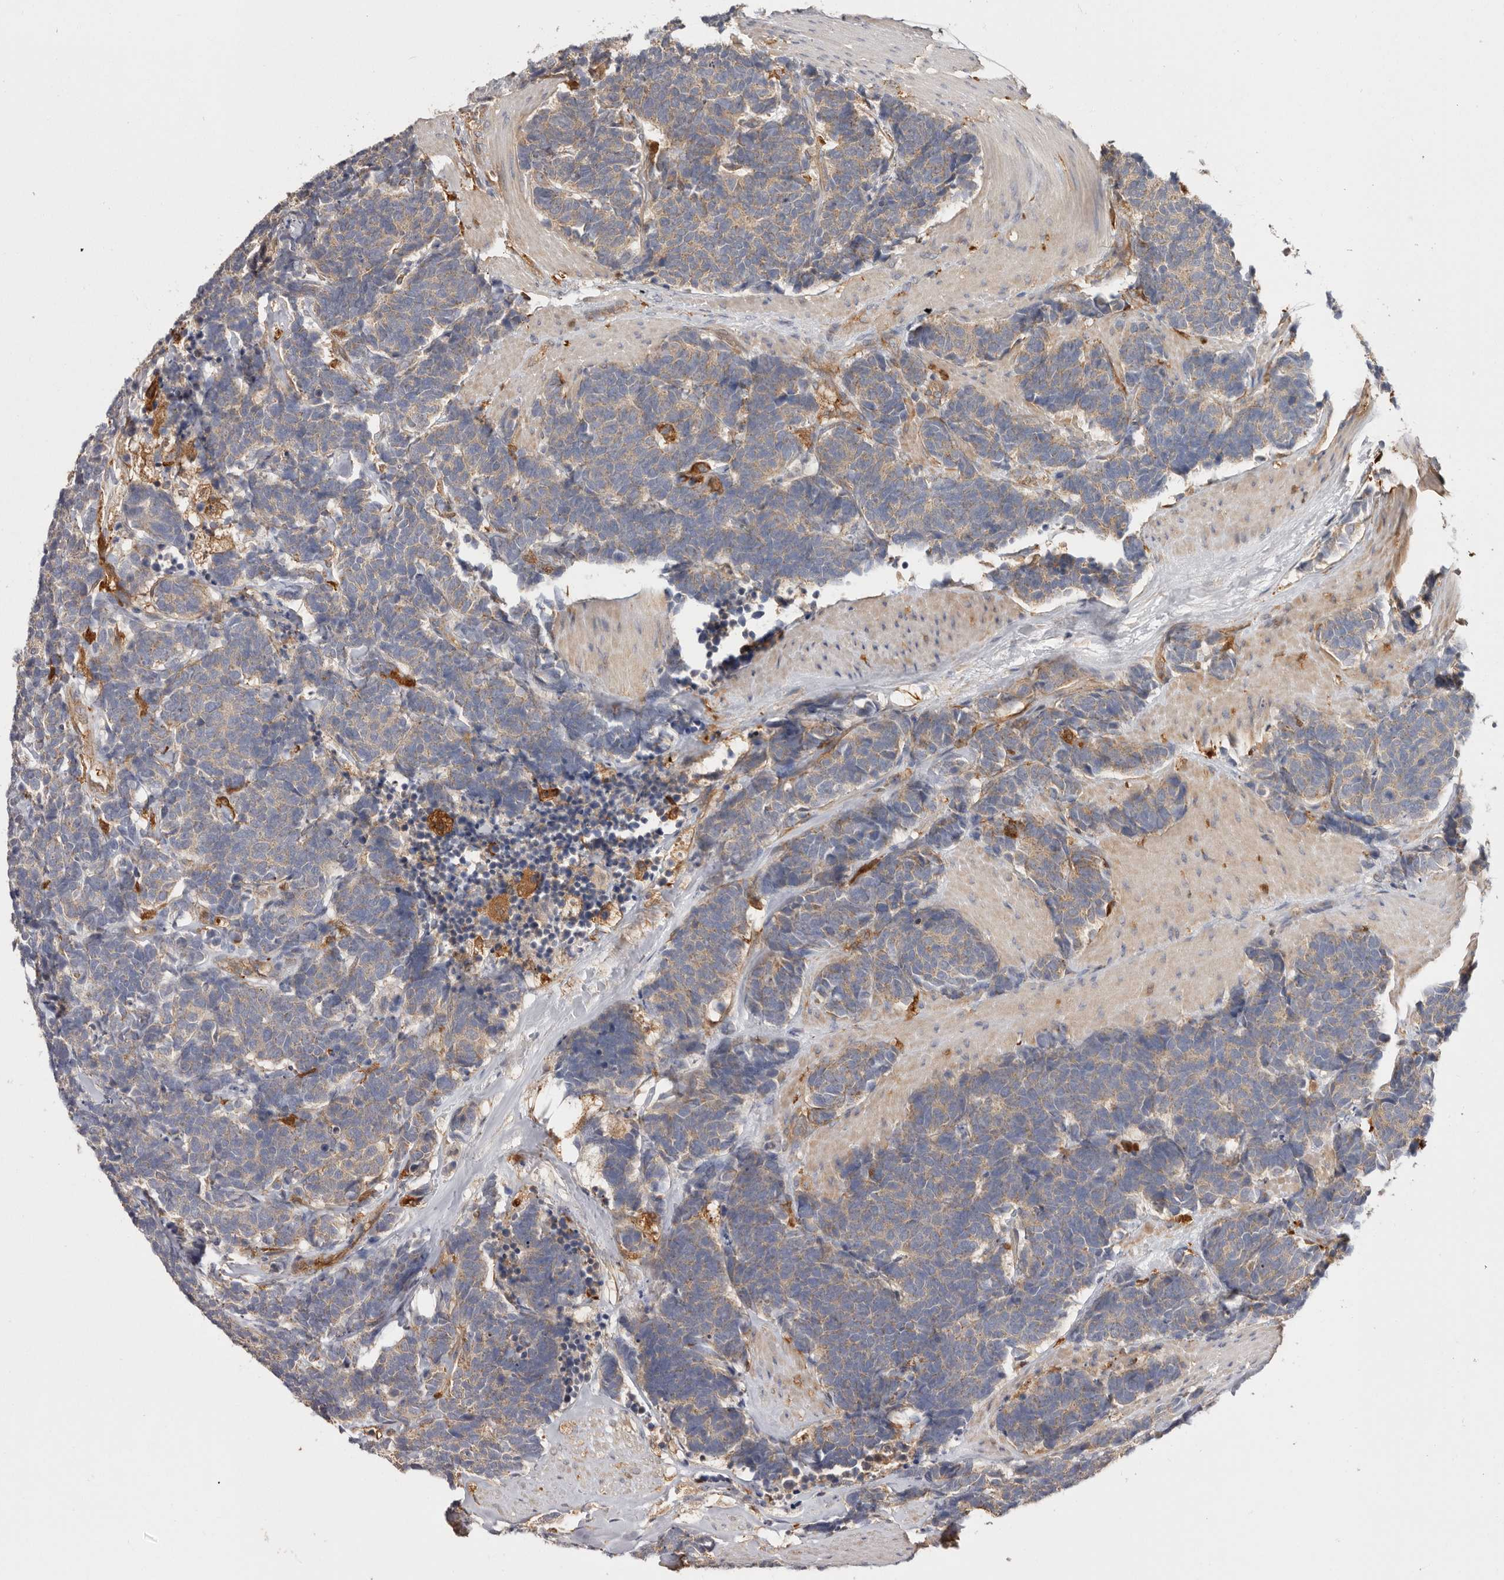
{"staining": {"intensity": "weak", "quantity": ">75%", "location": "cytoplasmic/membranous"}, "tissue": "carcinoid", "cell_type": "Tumor cells", "image_type": "cancer", "snomed": [{"axis": "morphology", "description": "Carcinoma, NOS"}, {"axis": "morphology", "description": "Carcinoid, malignant, NOS"}, {"axis": "topography", "description": "Urinary bladder"}], "caption": "DAB (3,3'-diaminobenzidine) immunohistochemical staining of human malignant carcinoid demonstrates weak cytoplasmic/membranous protein expression in about >75% of tumor cells.", "gene": "LAP3", "patient": {"sex": "male", "age": 57}}